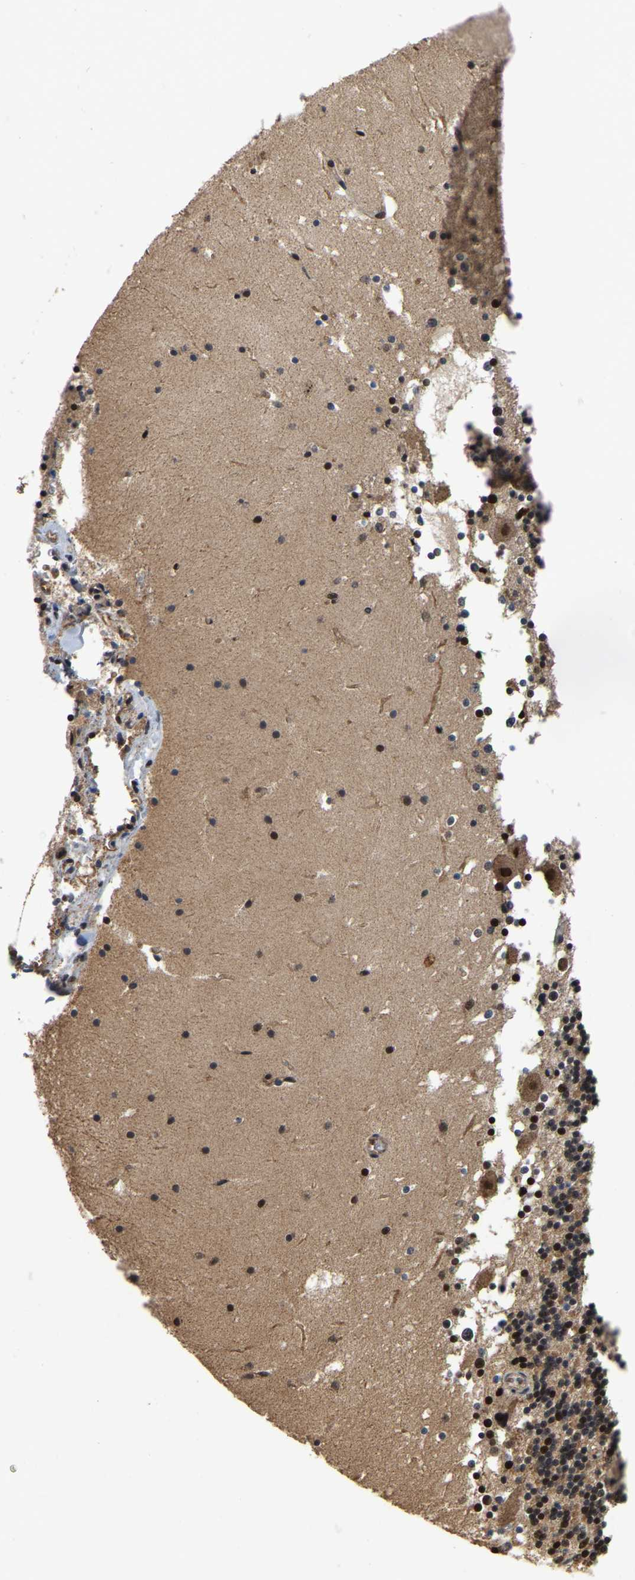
{"staining": {"intensity": "strong", "quantity": "25%-75%", "location": "nuclear"}, "tissue": "cerebellum", "cell_type": "Cells in granular layer", "image_type": "normal", "snomed": [{"axis": "morphology", "description": "Normal tissue, NOS"}, {"axis": "topography", "description": "Cerebellum"}], "caption": "Protein expression by immunohistochemistry (IHC) exhibits strong nuclear positivity in about 25%-75% of cells in granular layer in normal cerebellum.", "gene": "CIAO1", "patient": {"sex": "male", "age": 45}}